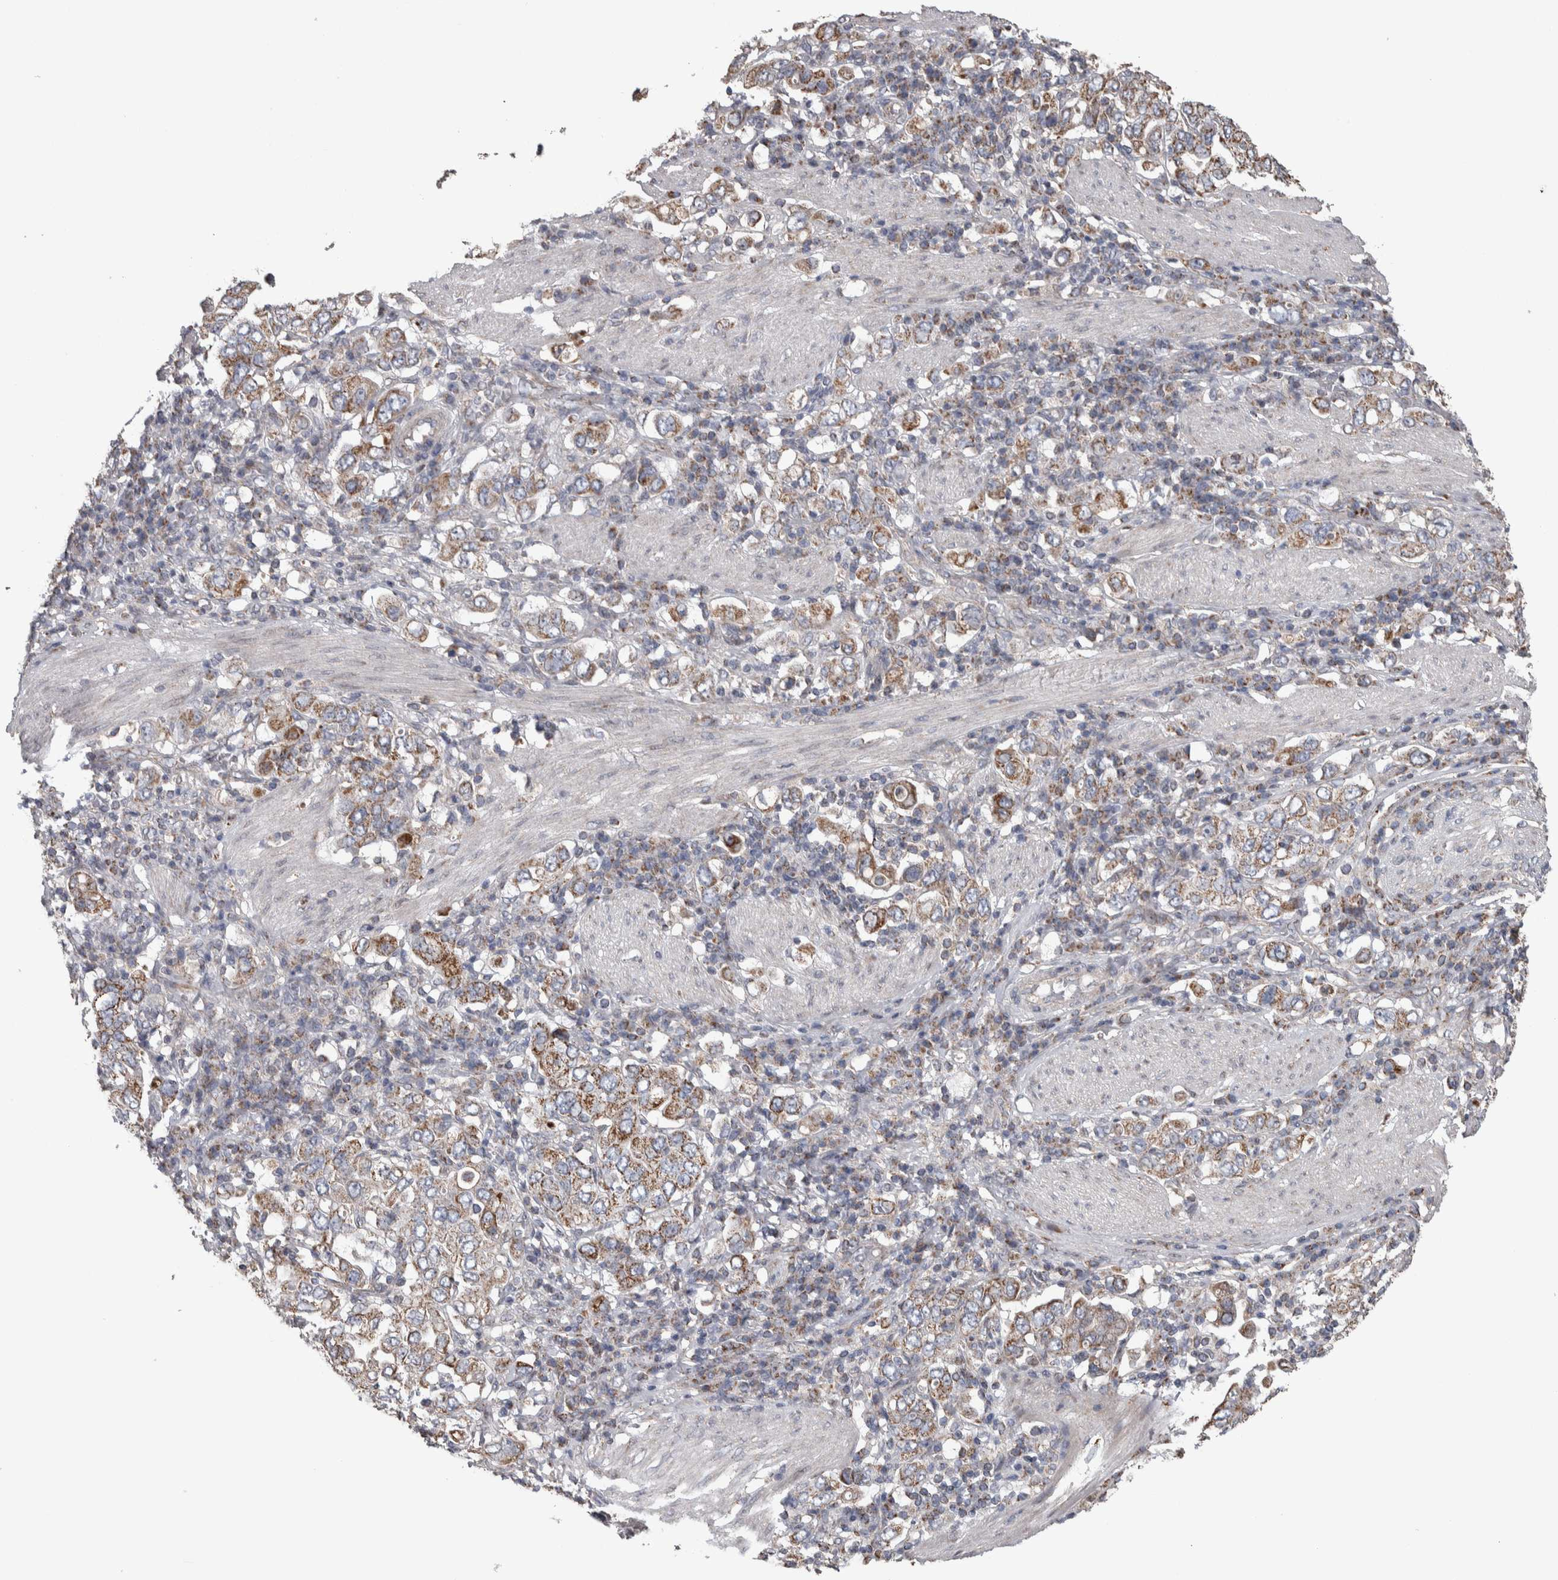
{"staining": {"intensity": "moderate", "quantity": ">75%", "location": "cytoplasmic/membranous"}, "tissue": "stomach cancer", "cell_type": "Tumor cells", "image_type": "cancer", "snomed": [{"axis": "morphology", "description": "Adenocarcinoma, NOS"}, {"axis": "topography", "description": "Stomach, upper"}], "caption": "Moderate cytoplasmic/membranous protein expression is present in about >75% of tumor cells in stomach adenocarcinoma.", "gene": "SCO1", "patient": {"sex": "male", "age": 62}}